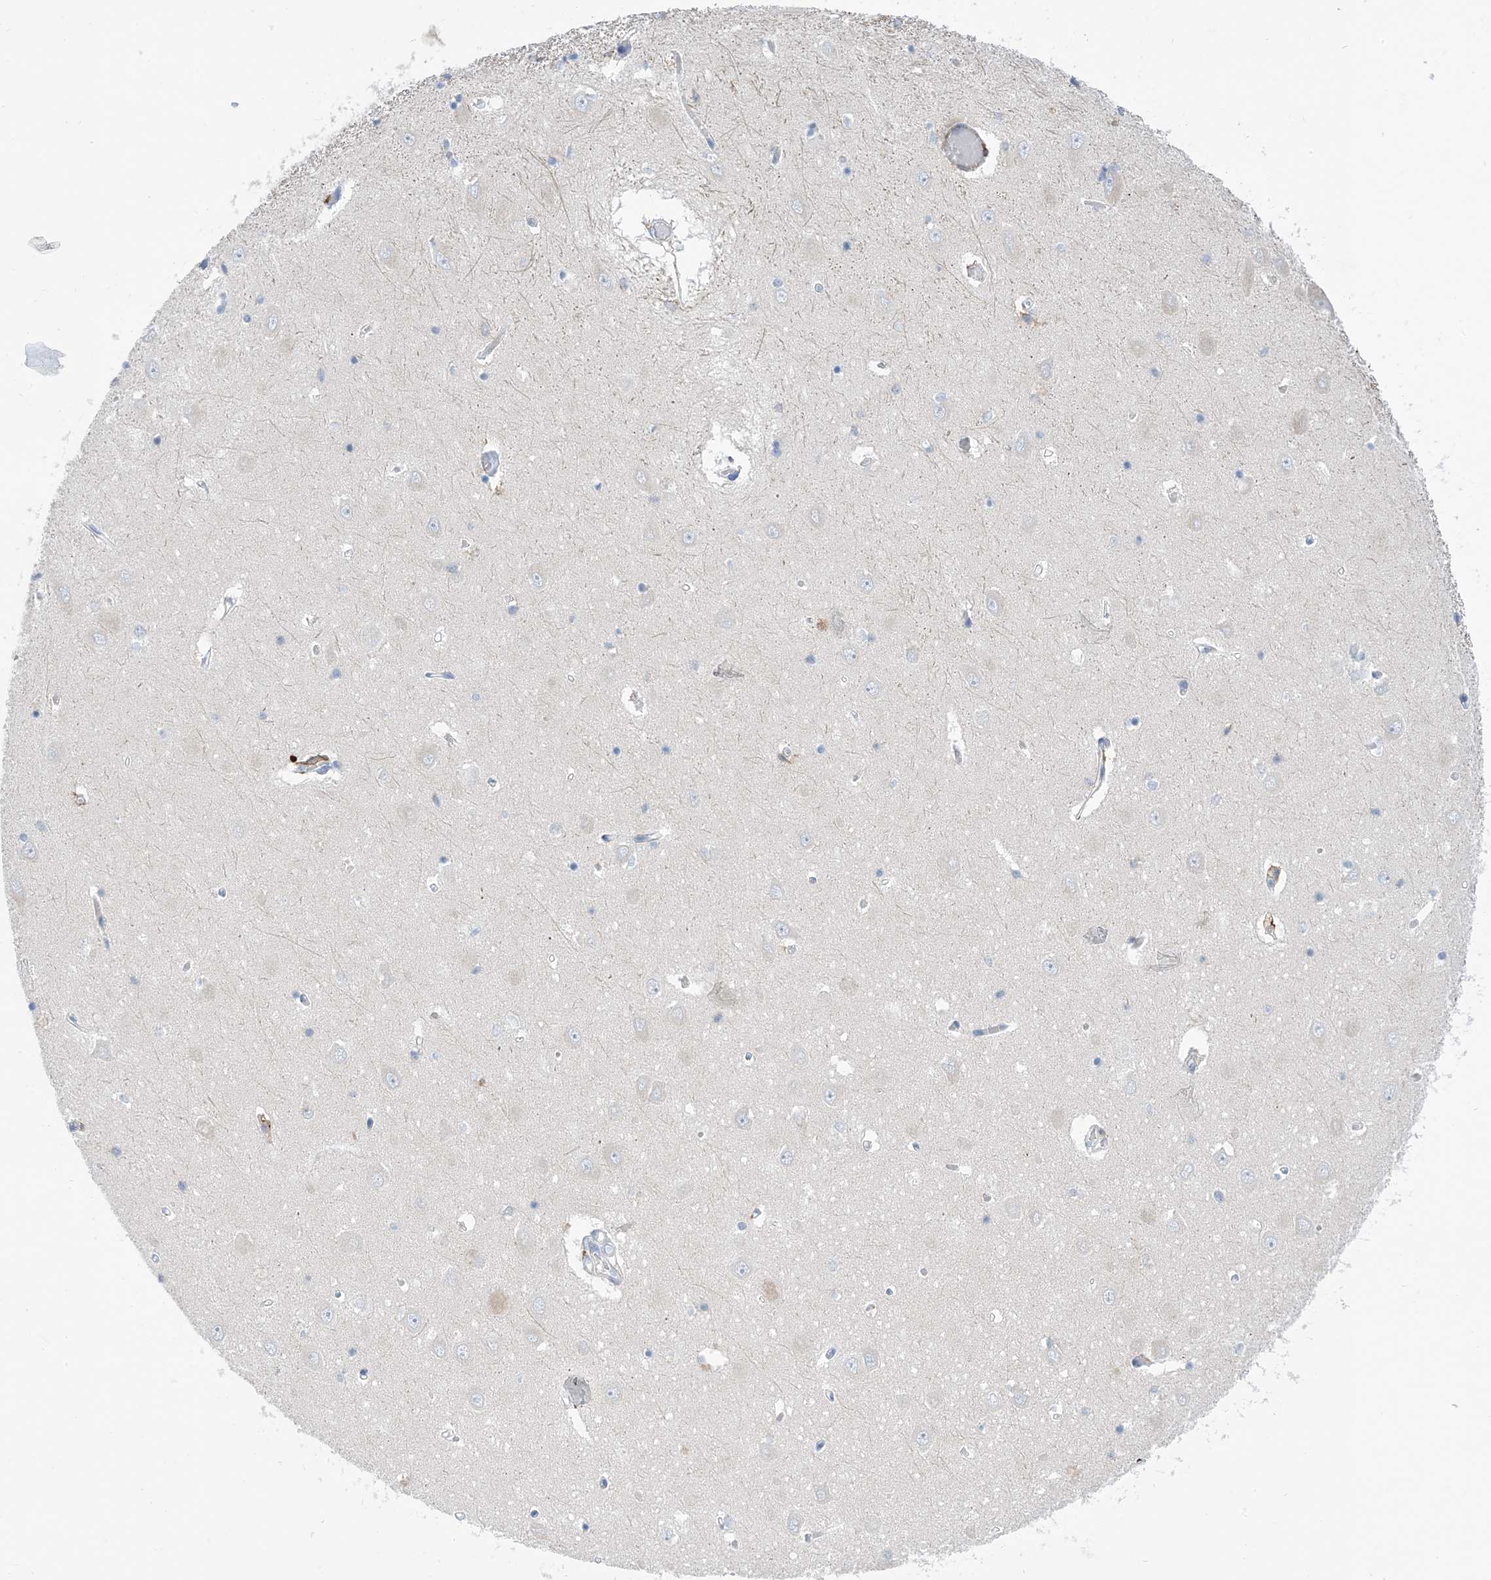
{"staining": {"intensity": "negative", "quantity": "none", "location": "none"}, "tissue": "hippocampus", "cell_type": "Glial cells", "image_type": "normal", "snomed": [{"axis": "morphology", "description": "Normal tissue, NOS"}, {"axis": "topography", "description": "Hippocampus"}], "caption": "A high-resolution histopathology image shows immunohistochemistry (IHC) staining of unremarkable hippocampus, which reveals no significant expression in glial cells.", "gene": "DPH3", "patient": {"sex": "male", "age": 70}}